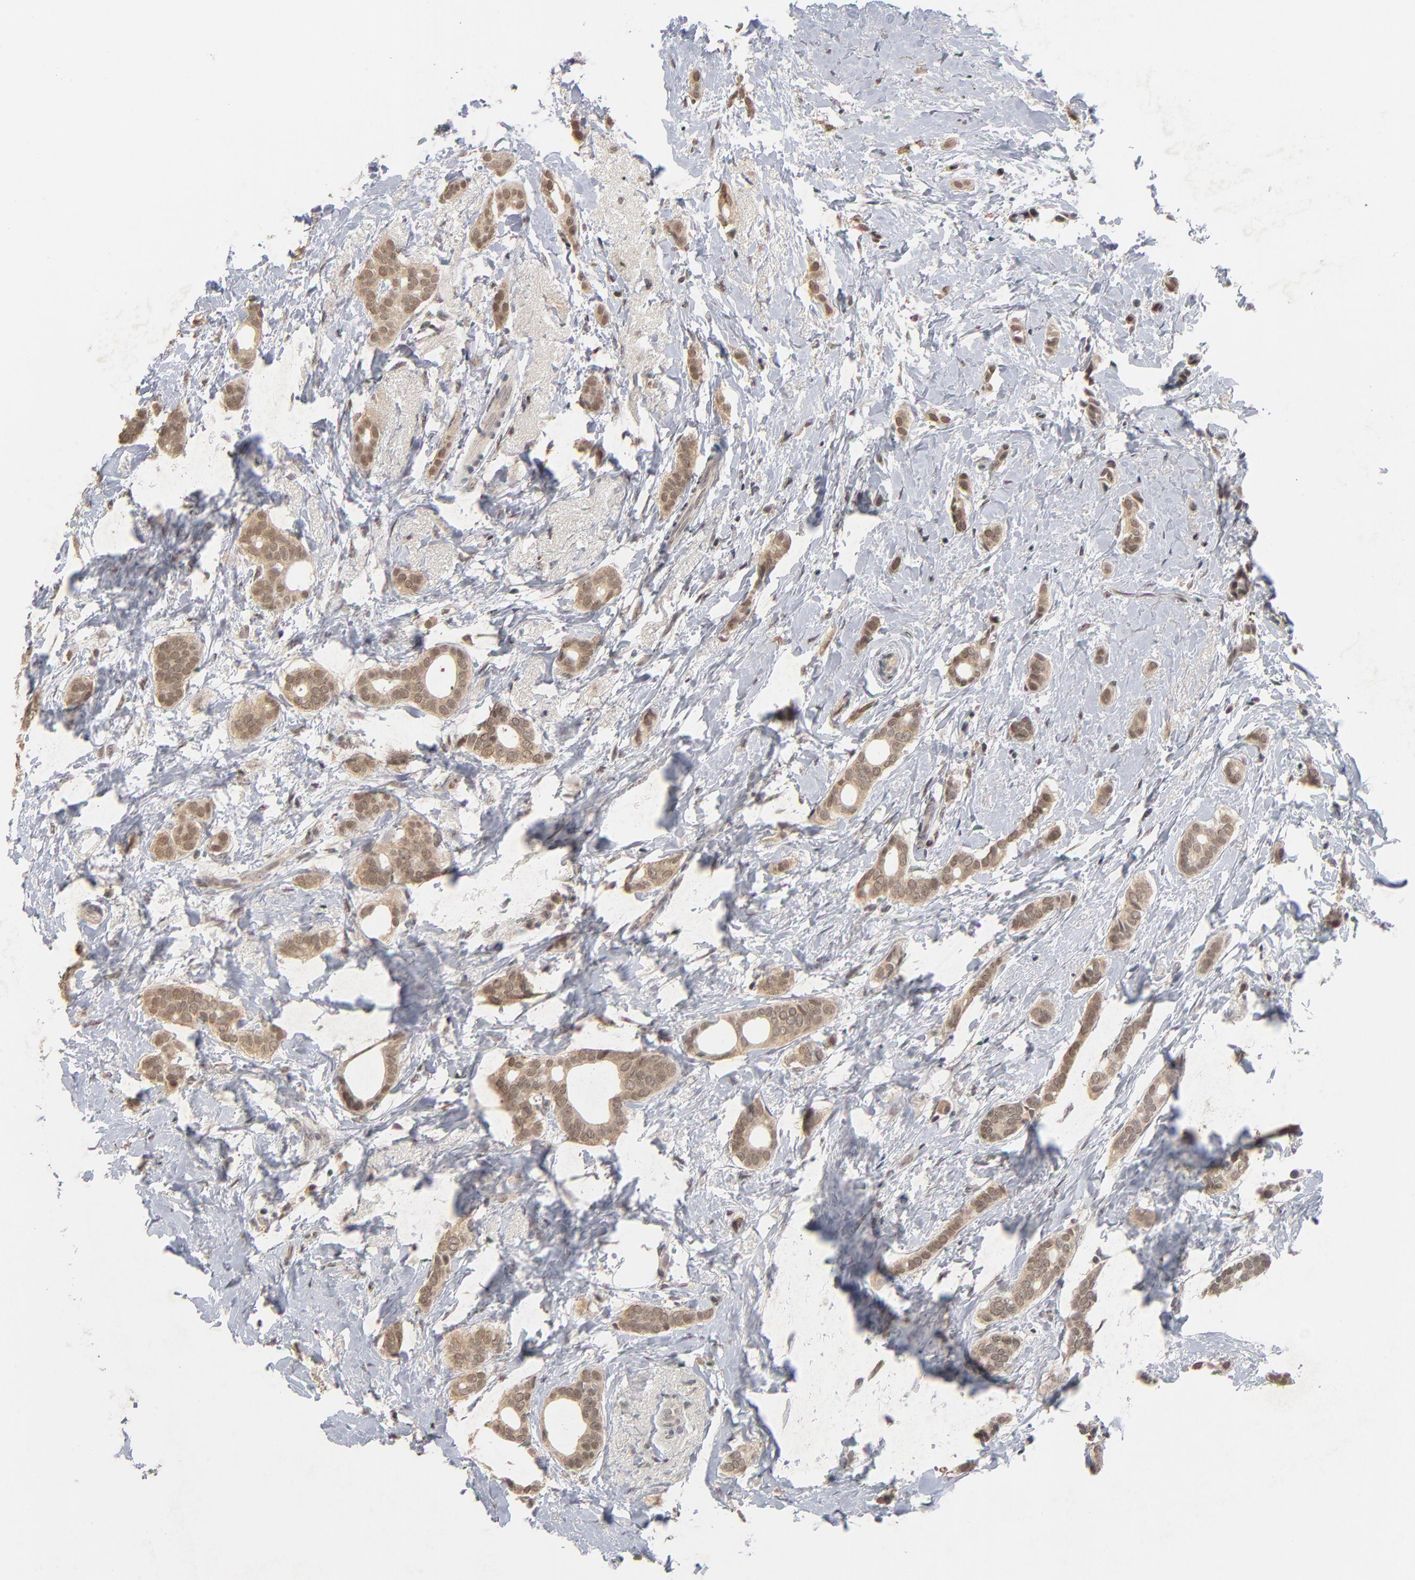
{"staining": {"intensity": "moderate", "quantity": ">75%", "location": "cytoplasmic/membranous,nuclear"}, "tissue": "breast cancer", "cell_type": "Tumor cells", "image_type": "cancer", "snomed": [{"axis": "morphology", "description": "Duct carcinoma"}, {"axis": "topography", "description": "Breast"}], "caption": "This image displays immunohistochemistry (IHC) staining of breast infiltrating ductal carcinoma, with medium moderate cytoplasmic/membranous and nuclear positivity in approximately >75% of tumor cells.", "gene": "WSB1", "patient": {"sex": "female", "age": 54}}